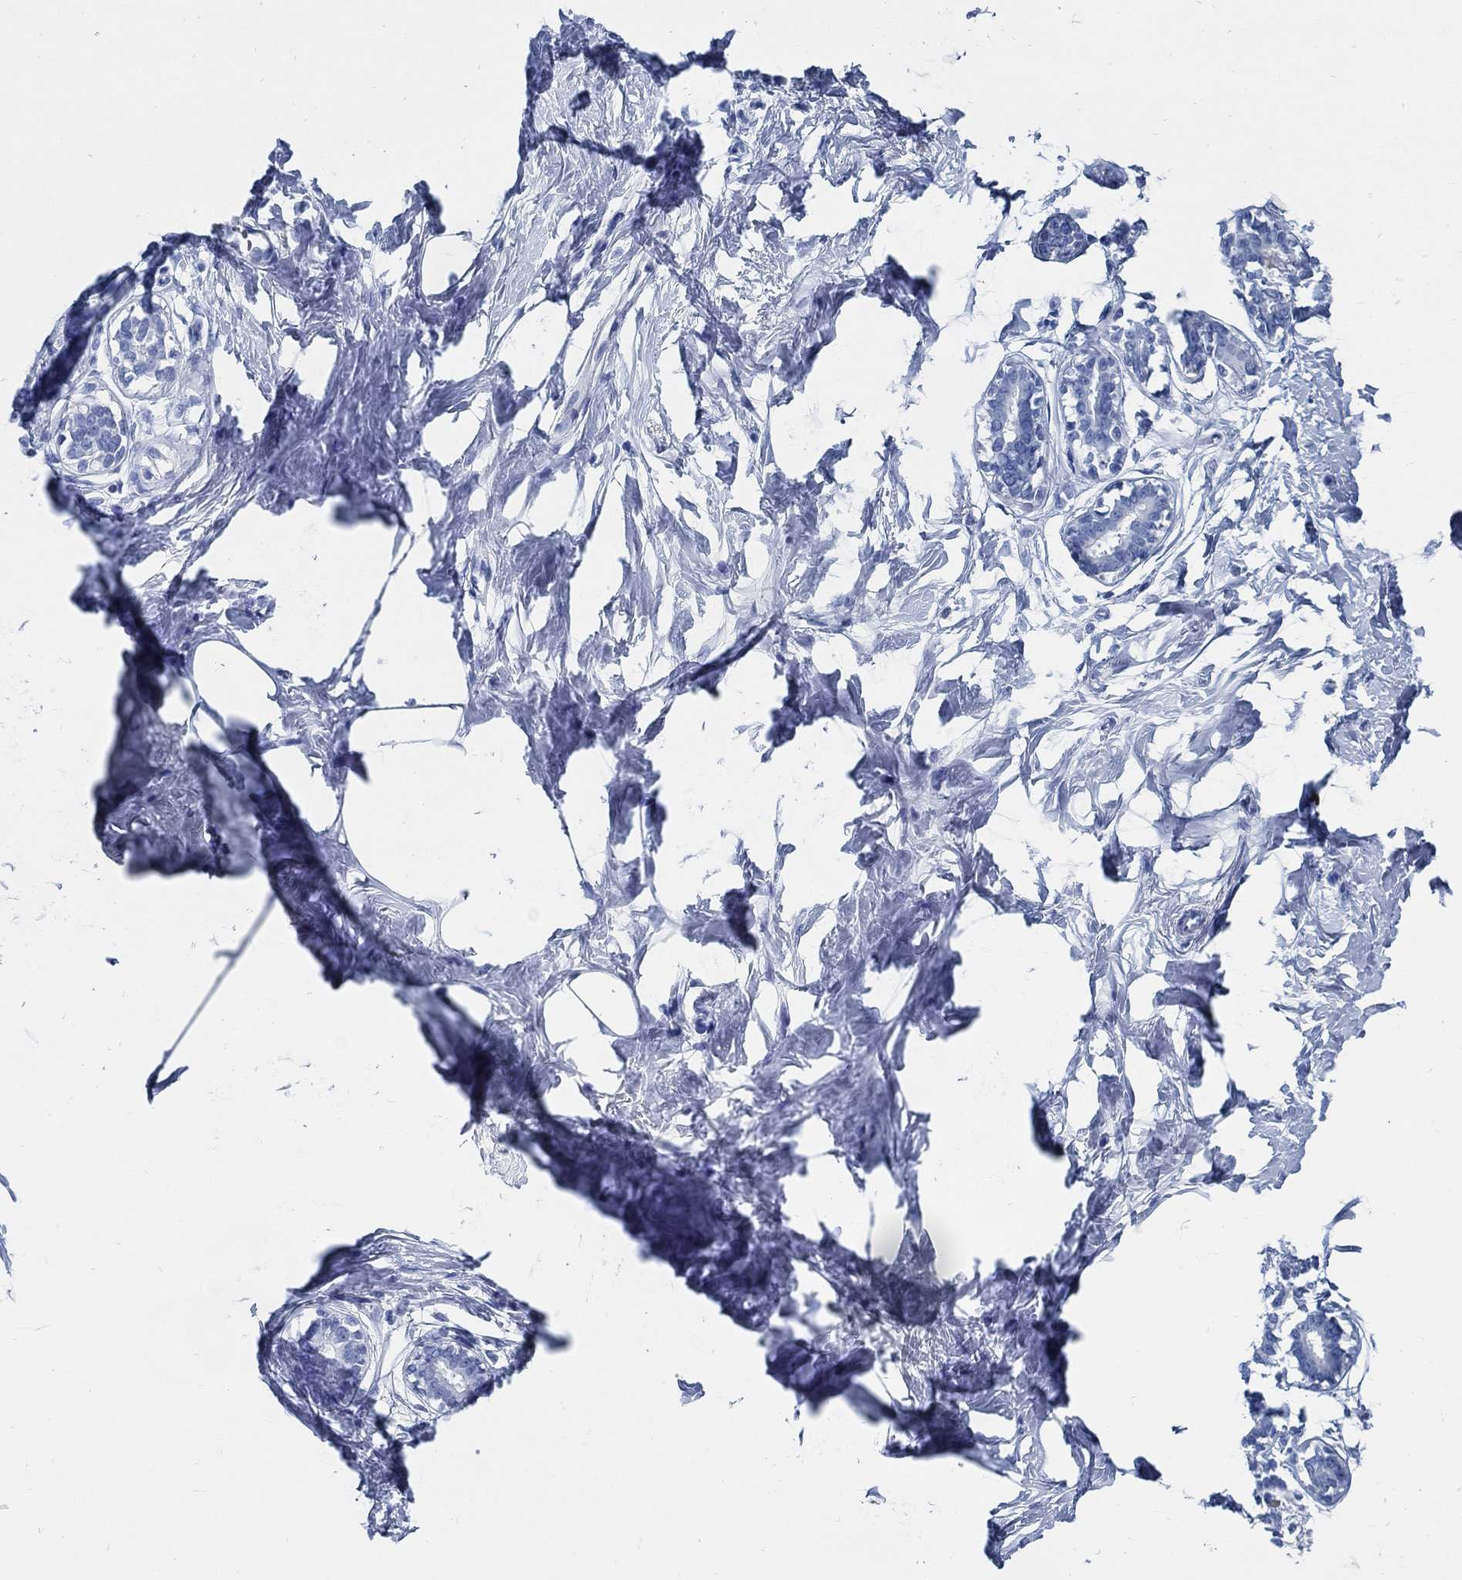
{"staining": {"intensity": "negative", "quantity": "none", "location": "none"}, "tissue": "breast", "cell_type": "Adipocytes", "image_type": "normal", "snomed": [{"axis": "morphology", "description": "Normal tissue, NOS"}, {"axis": "morphology", "description": "Lobular carcinoma, in situ"}, {"axis": "topography", "description": "Breast"}], "caption": "High magnification brightfield microscopy of normal breast stained with DAB (3,3'-diaminobenzidine) (brown) and counterstained with hematoxylin (blue): adipocytes show no significant expression.", "gene": "SLC45A1", "patient": {"sex": "female", "age": 35}}